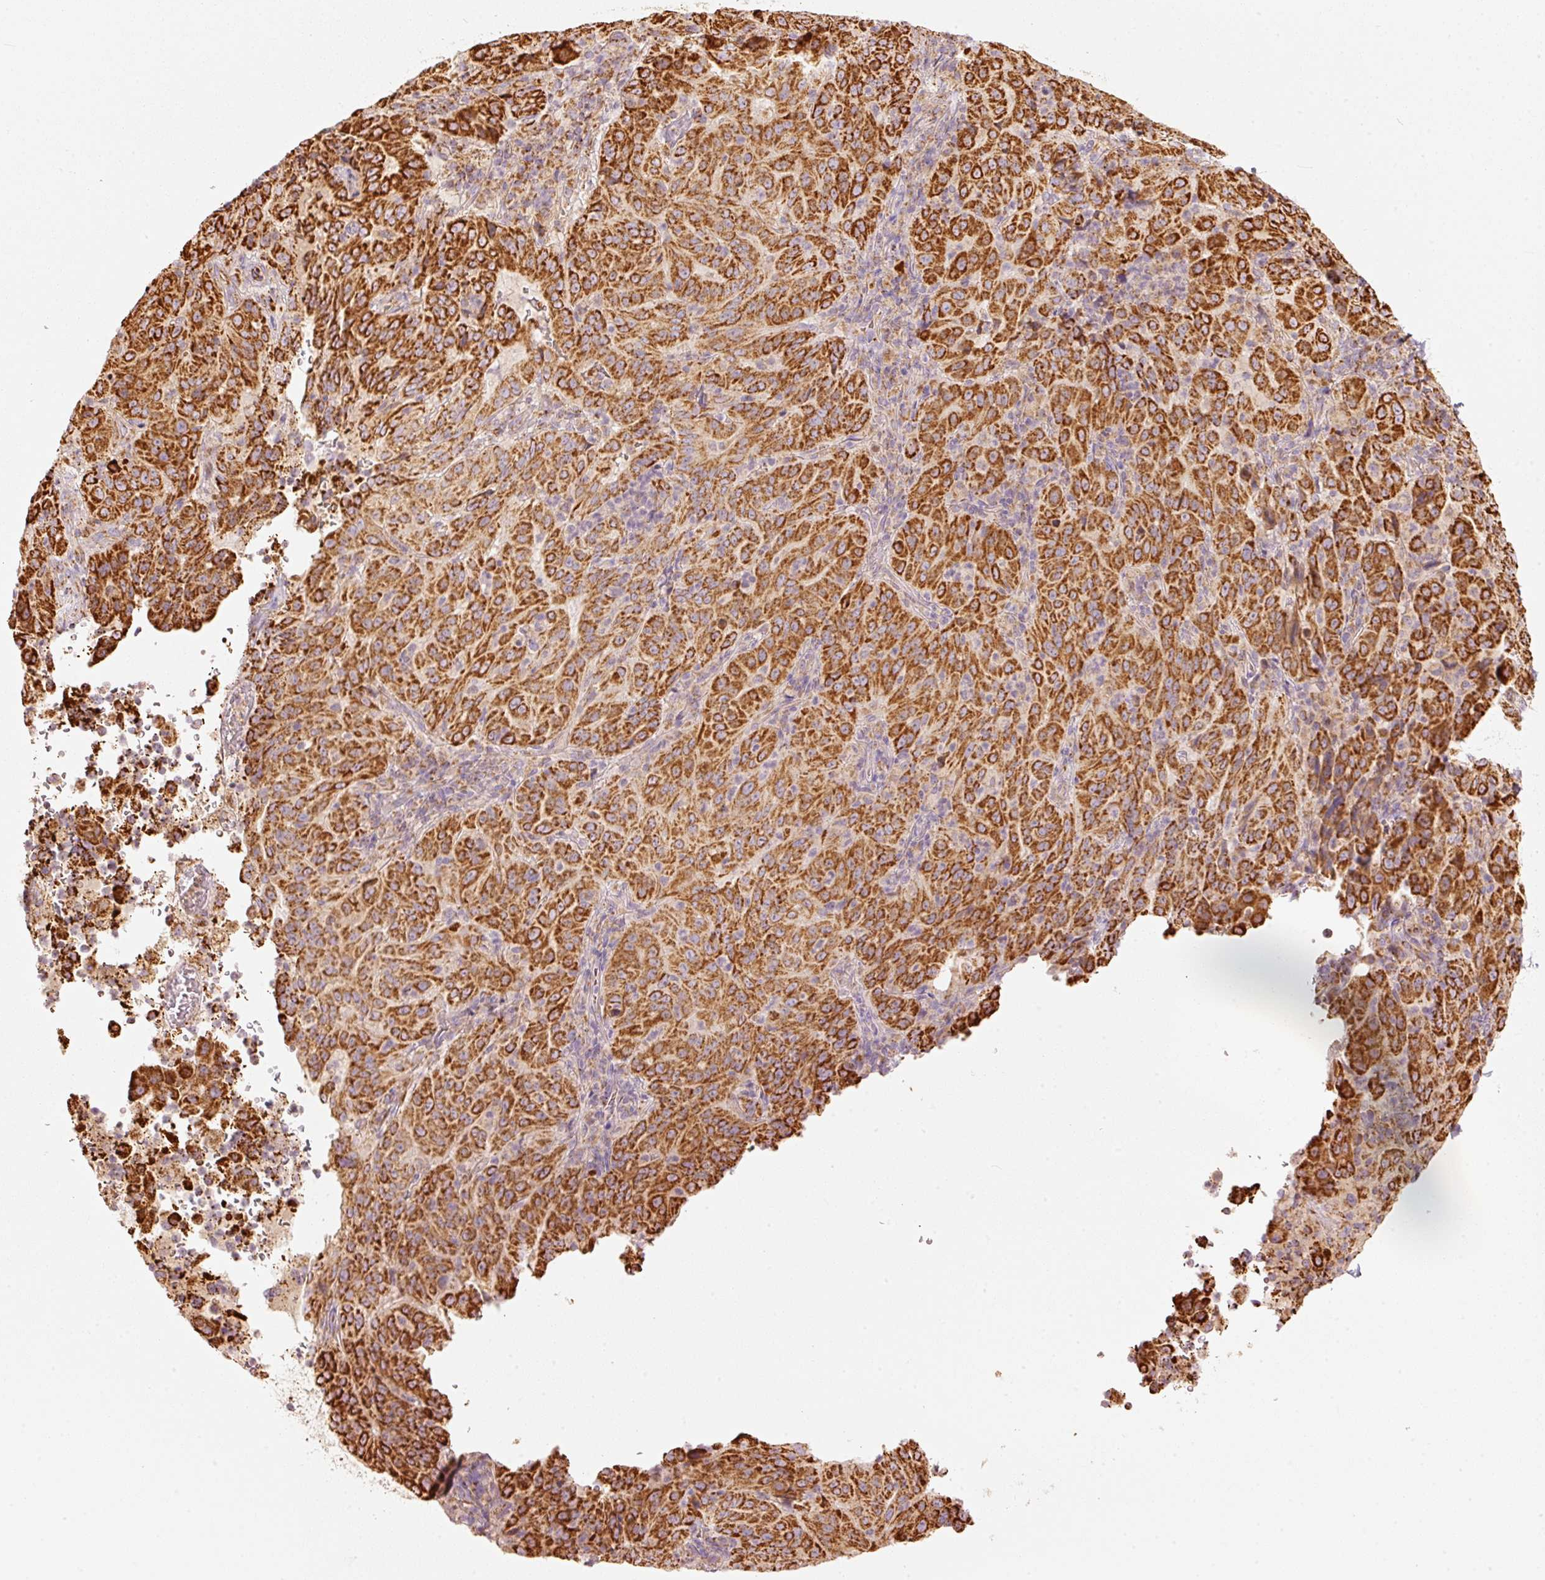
{"staining": {"intensity": "strong", "quantity": ">75%", "location": "cytoplasmic/membranous"}, "tissue": "pancreatic cancer", "cell_type": "Tumor cells", "image_type": "cancer", "snomed": [{"axis": "morphology", "description": "Adenocarcinoma, NOS"}, {"axis": "topography", "description": "Pancreas"}], "caption": "About >75% of tumor cells in pancreatic cancer (adenocarcinoma) display strong cytoplasmic/membranous protein staining as visualized by brown immunohistochemical staining.", "gene": "C17orf98", "patient": {"sex": "male", "age": 63}}